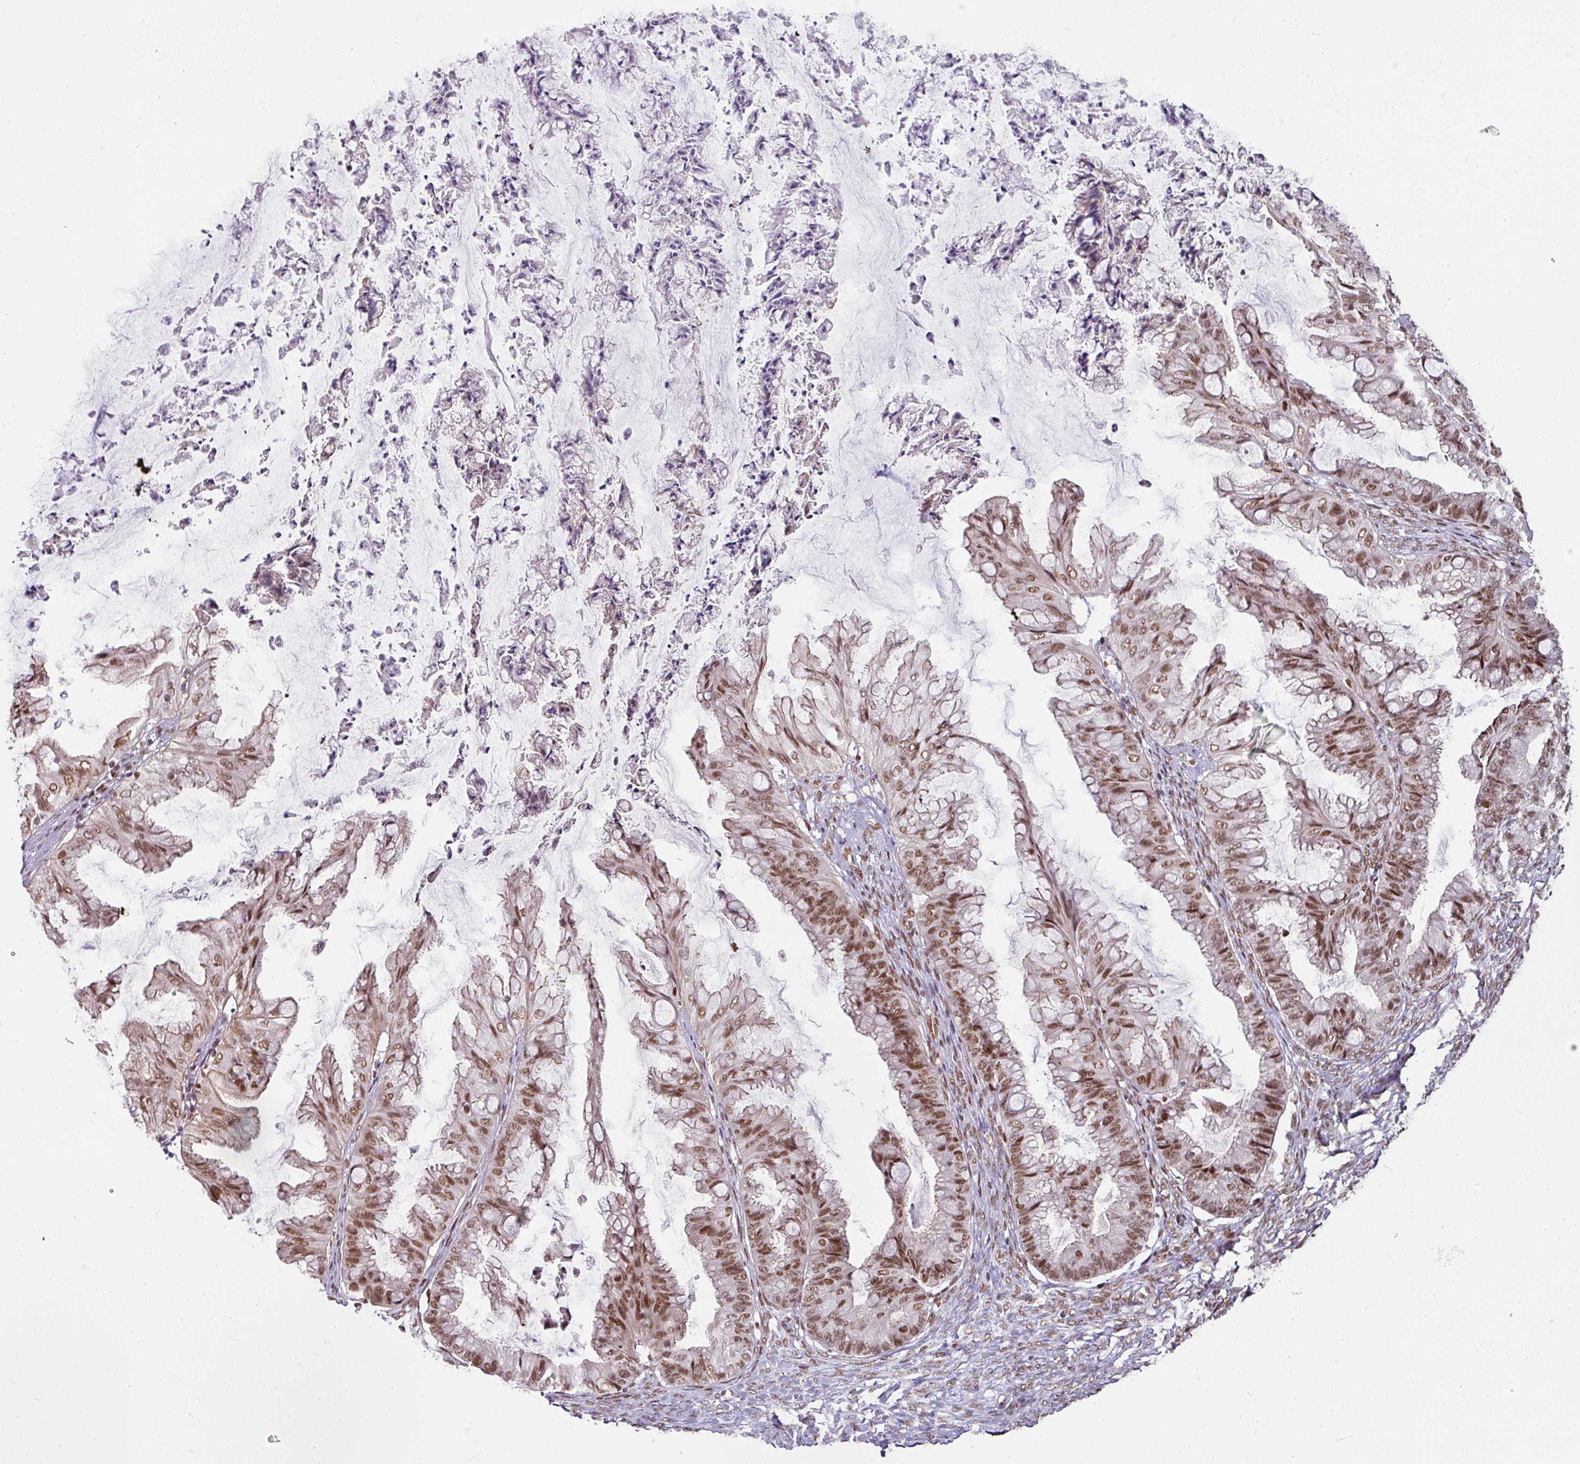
{"staining": {"intensity": "moderate", "quantity": ">75%", "location": "nuclear"}, "tissue": "ovarian cancer", "cell_type": "Tumor cells", "image_type": "cancer", "snomed": [{"axis": "morphology", "description": "Cystadenocarcinoma, mucinous, NOS"}, {"axis": "topography", "description": "Ovary"}], "caption": "Mucinous cystadenocarcinoma (ovarian) tissue shows moderate nuclear positivity in approximately >75% of tumor cells", "gene": "NCOA5", "patient": {"sex": "female", "age": 35}}